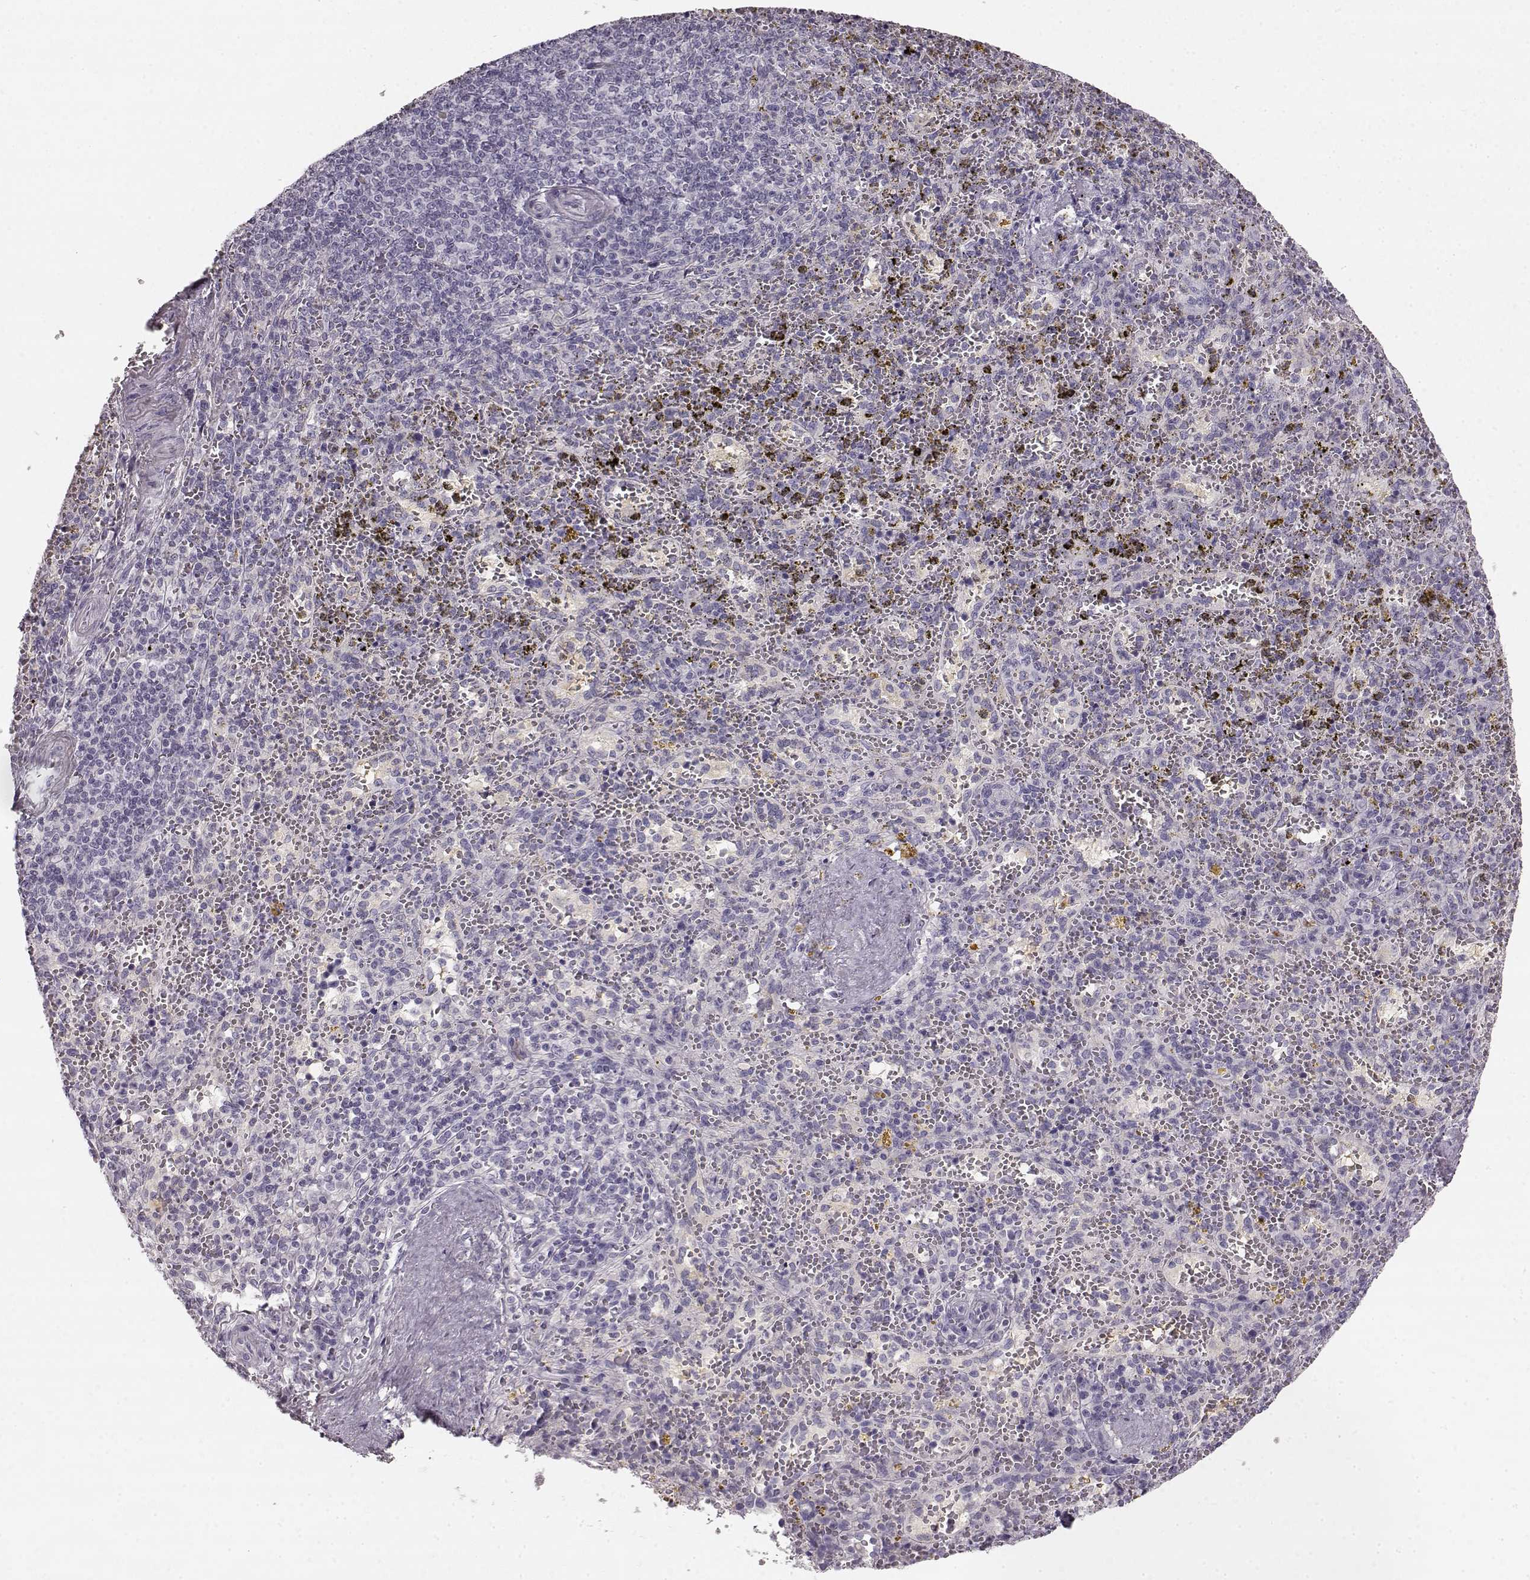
{"staining": {"intensity": "negative", "quantity": "none", "location": "none"}, "tissue": "spleen", "cell_type": "Cells in red pulp", "image_type": "normal", "snomed": [{"axis": "morphology", "description": "Normal tissue, NOS"}, {"axis": "topography", "description": "Spleen"}], "caption": "The image demonstrates no significant expression in cells in red pulp of spleen.", "gene": "KIAA0319", "patient": {"sex": "female", "age": 50}}